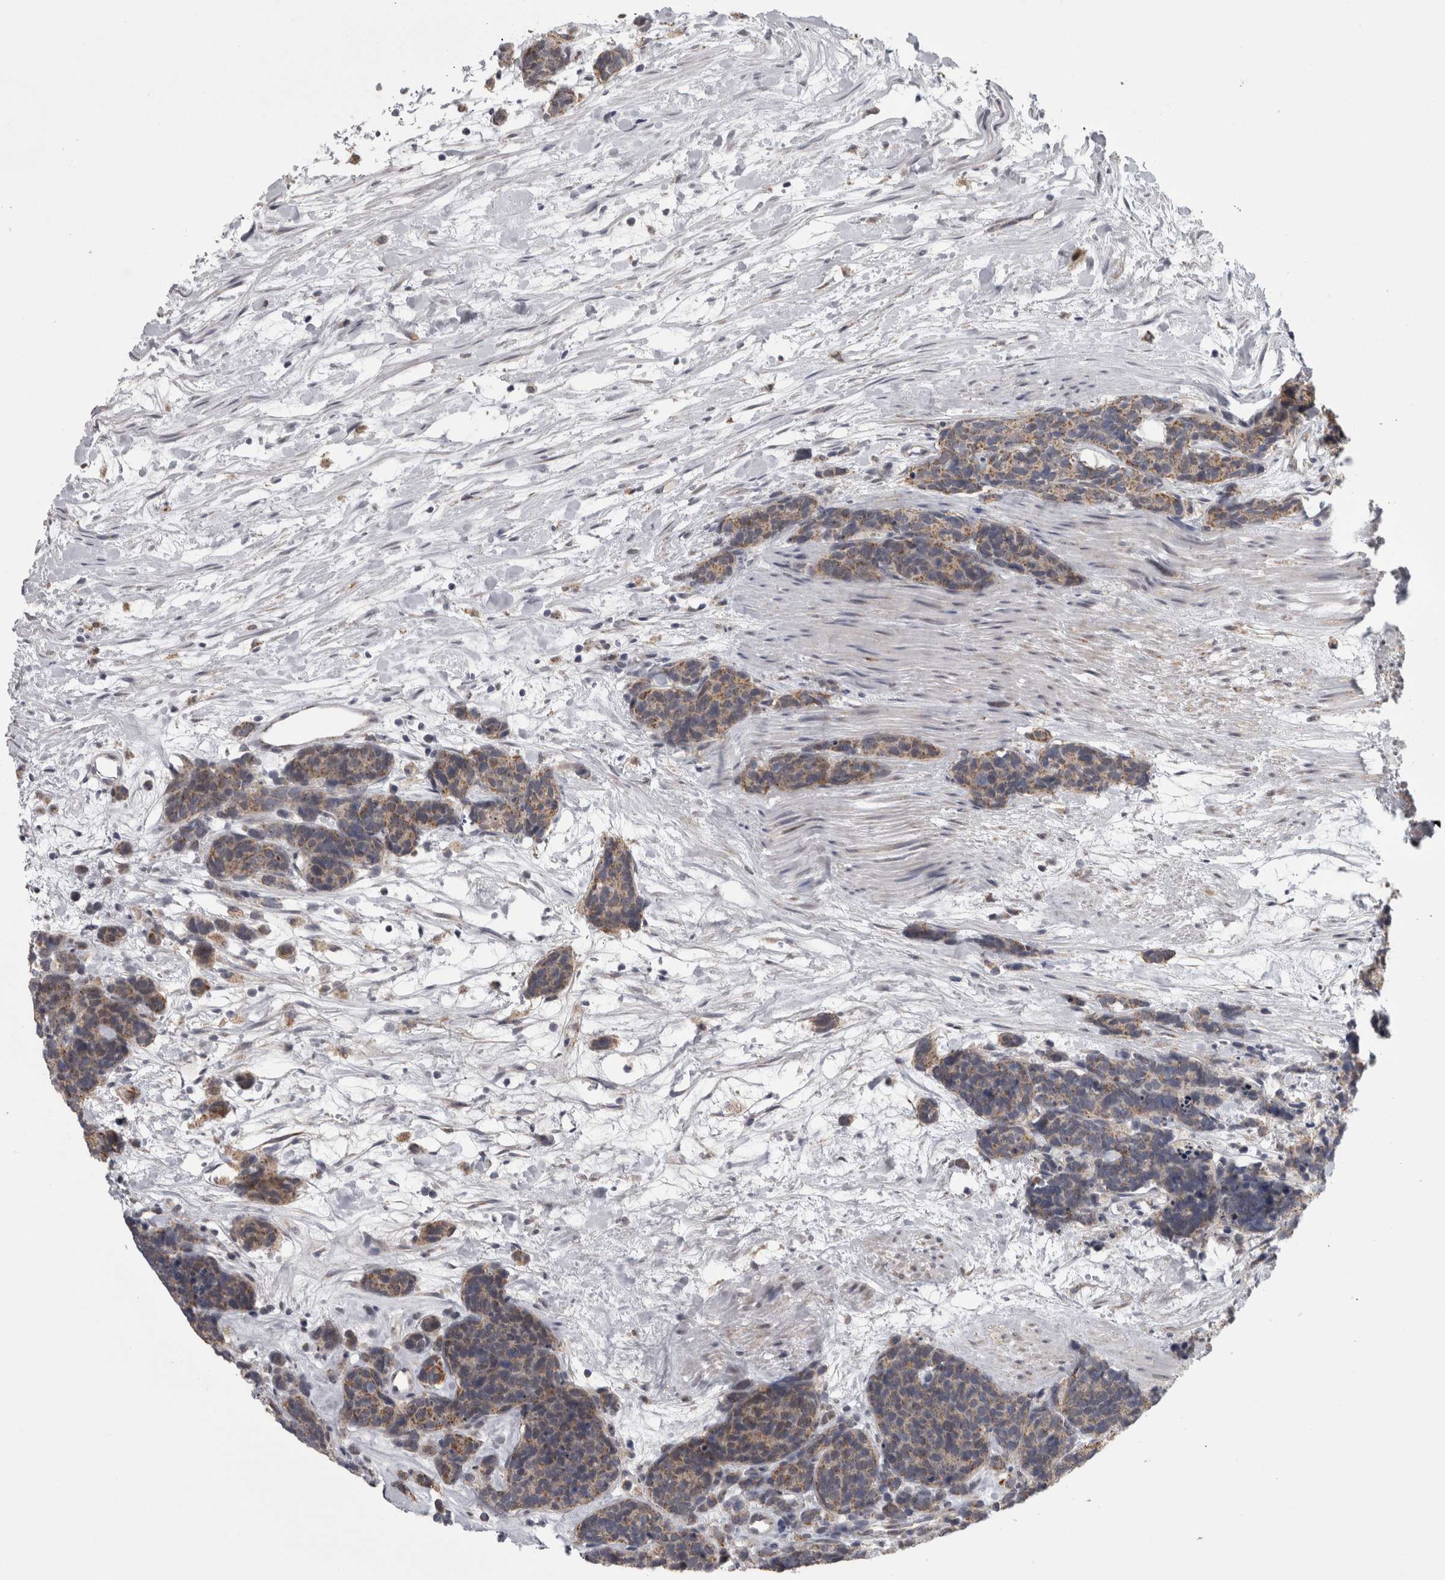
{"staining": {"intensity": "weak", "quantity": ">75%", "location": "cytoplasmic/membranous"}, "tissue": "carcinoid", "cell_type": "Tumor cells", "image_type": "cancer", "snomed": [{"axis": "morphology", "description": "Carcinoma, NOS"}, {"axis": "morphology", "description": "Carcinoid, malignant, NOS"}, {"axis": "topography", "description": "Urinary bladder"}], "caption": "Immunohistochemistry micrograph of neoplastic tissue: carcinoid stained using immunohistochemistry (IHC) exhibits low levels of weak protein expression localized specifically in the cytoplasmic/membranous of tumor cells, appearing as a cytoplasmic/membranous brown color.", "gene": "DBT", "patient": {"sex": "male", "age": 57}}